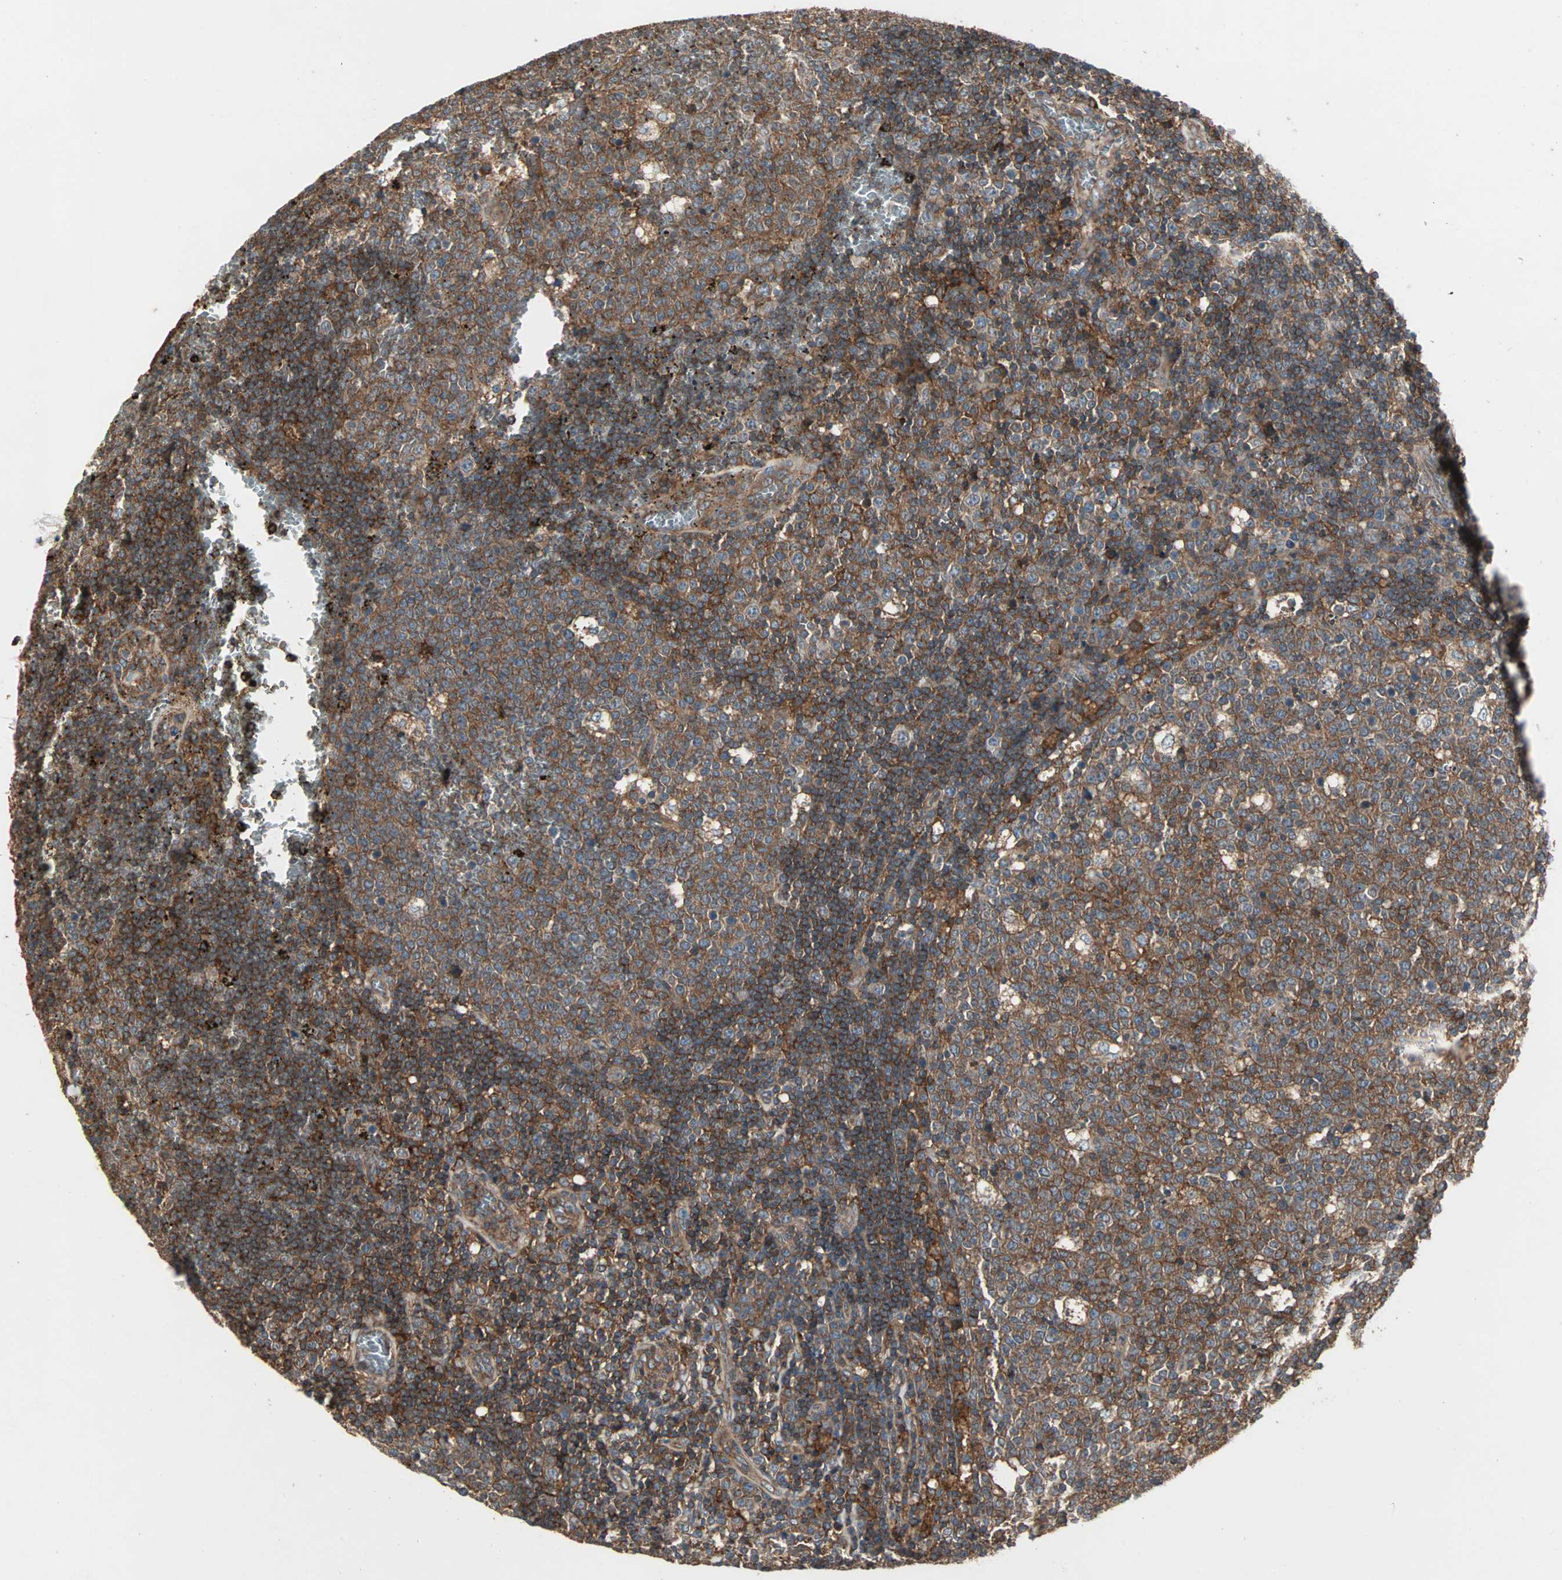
{"staining": {"intensity": "strong", "quantity": ">75%", "location": "cytoplasmic/membranous"}, "tissue": "lymph node", "cell_type": "Germinal center cells", "image_type": "normal", "snomed": [{"axis": "morphology", "description": "Normal tissue, NOS"}, {"axis": "topography", "description": "Lymph node"}, {"axis": "topography", "description": "Salivary gland"}], "caption": "Protein analysis of benign lymph node reveals strong cytoplasmic/membranous positivity in about >75% of germinal center cells. Nuclei are stained in blue.", "gene": "GNAI2", "patient": {"sex": "male", "age": 8}}